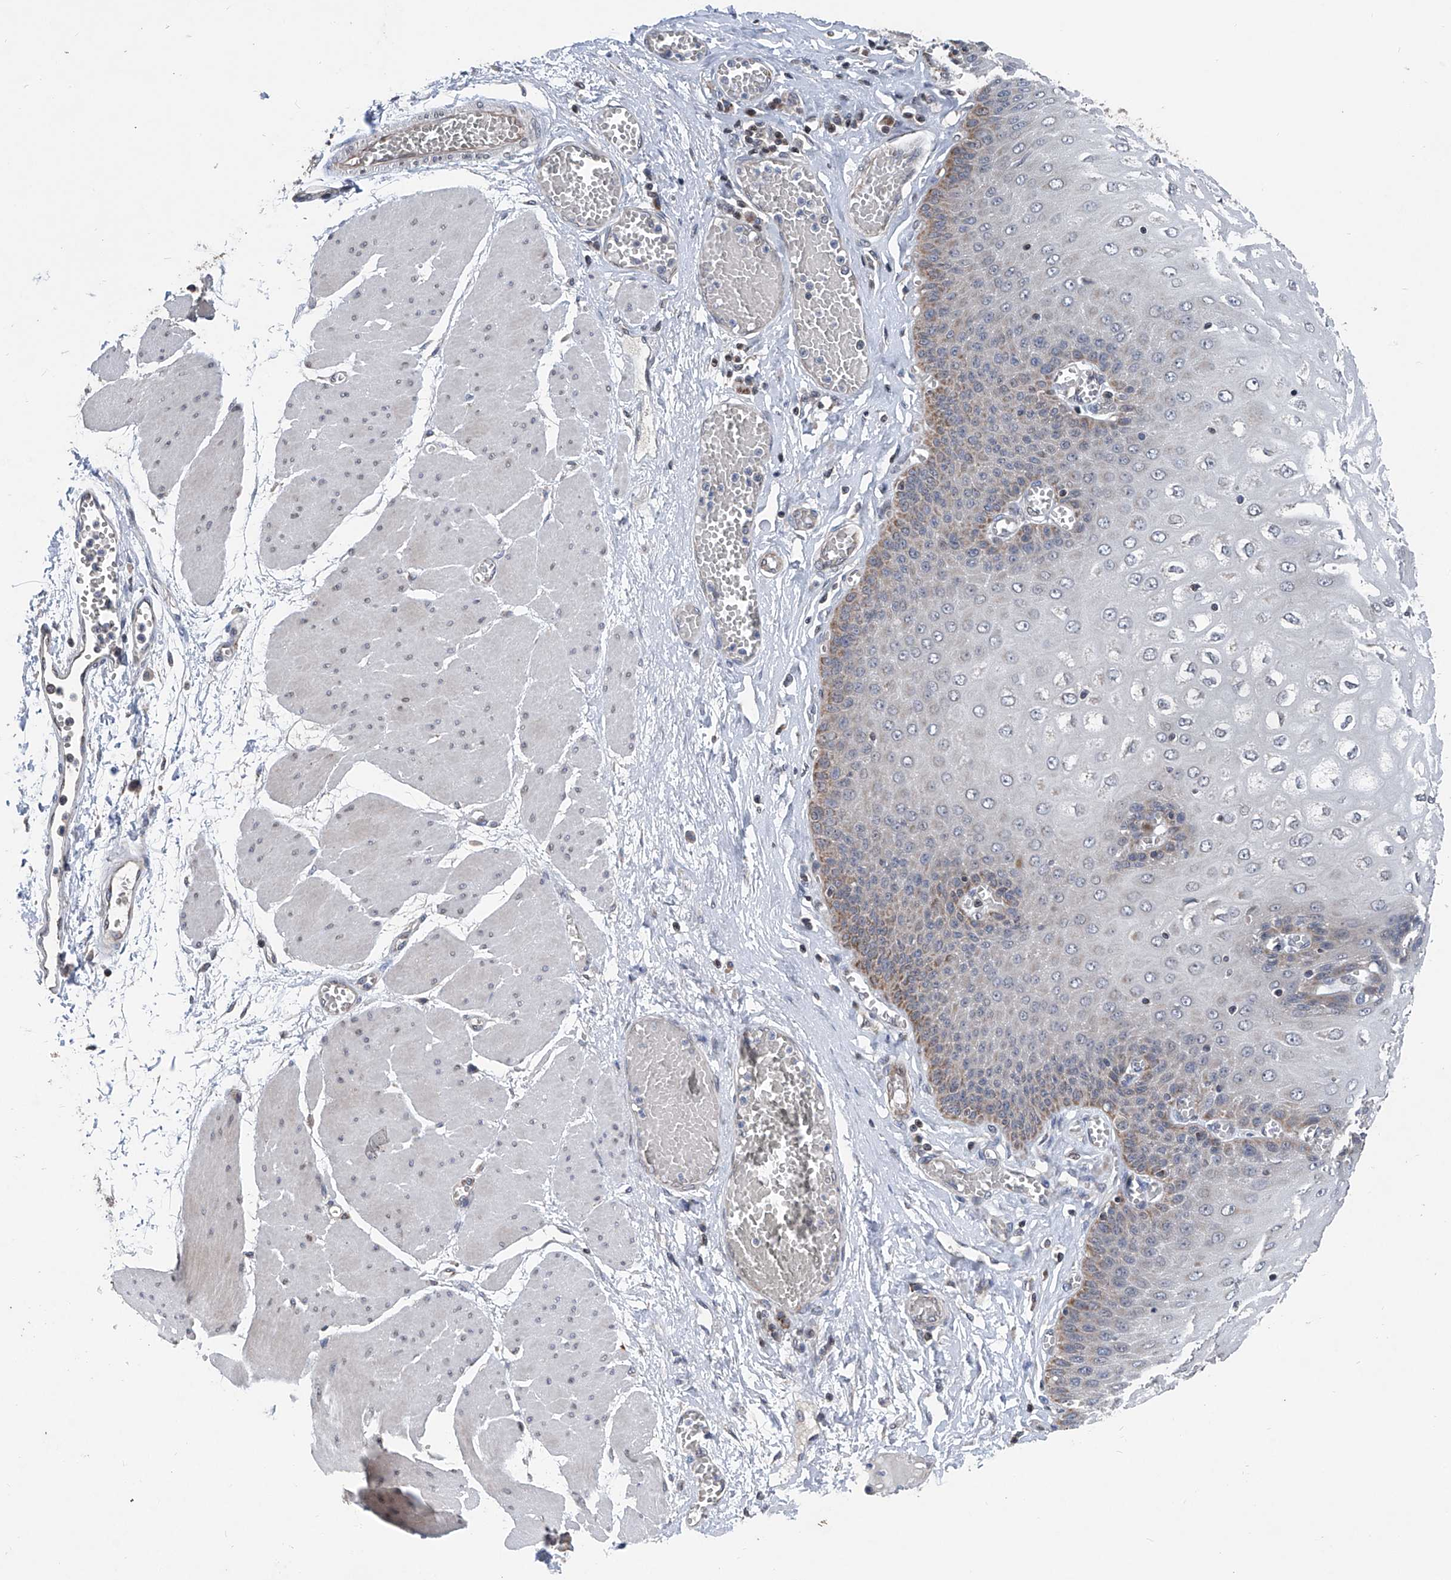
{"staining": {"intensity": "moderate", "quantity": "25%-75%", "location": "cytoplasmic/membranous"}, "tissue": "esophagus", "cell_type": "Squamous epithelial cells", "image_type": "normal", "snomed": [{"axis": "morphology", "description": "Normal tissue, NOS"}, {"axis": "topography", "description": "Esophagus"}], "caption": "Esophagus stained with immunohistochemistry reveals moderate cytoplasmic/membranous staining in approximately 25%-75% of squamous epithelial cells. (Stains: DAB in brown, nuclei in blue, Microscopy: brightfield microscopy at high magnification).", "gene": "BCKDHB", "patient": {"sex": "male", "age": 60}}